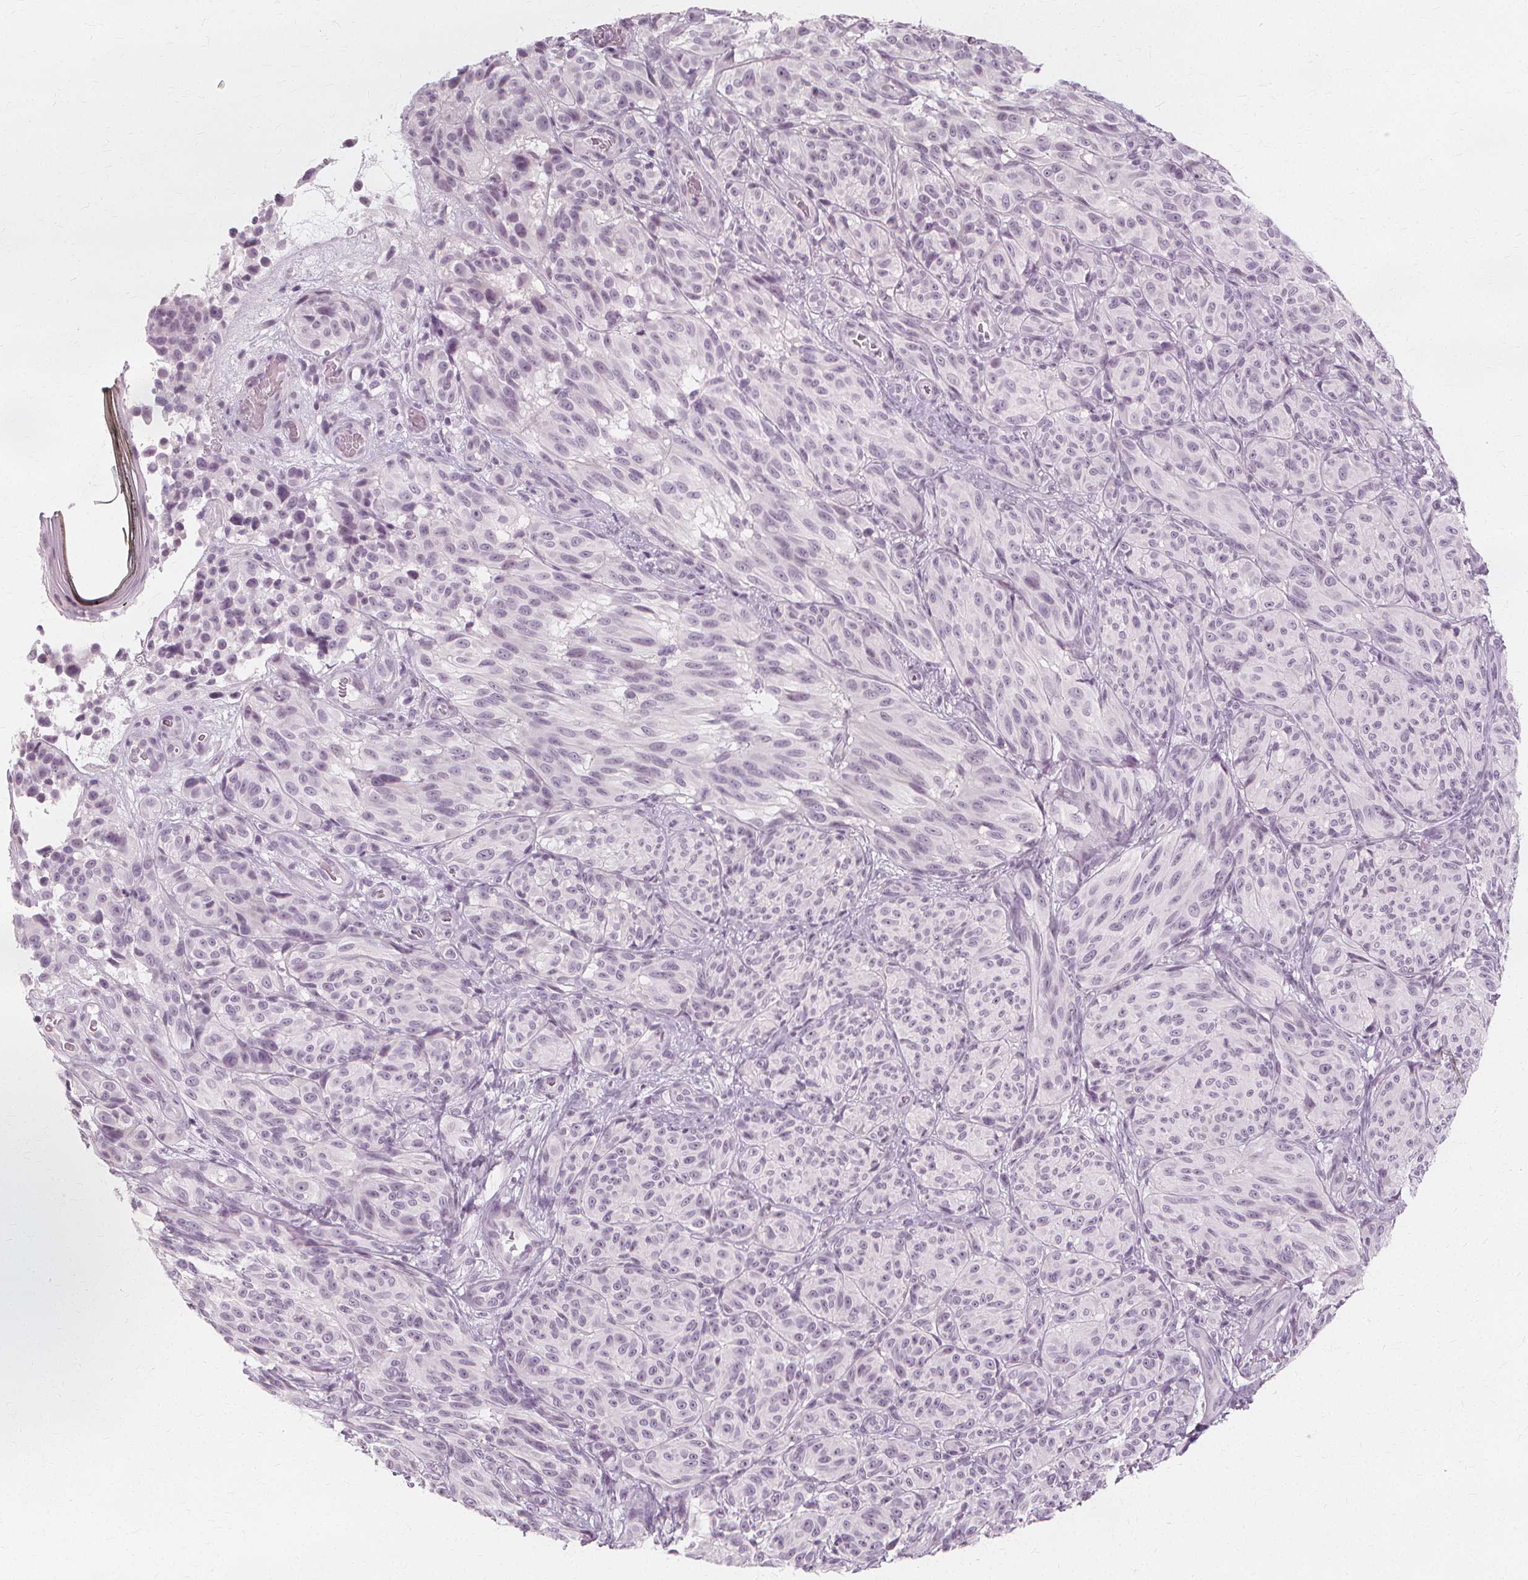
{"staining": {"intensity": "negative", "quantity": "none", "location": "none"}, "tissue": "melanoma", "cell_type": "Tumor cells", "image_type": "cancer", "snomed": [{"axis": "morphology", "description": "Malignant melanoma, NOS"}, {"axis": "topography", "description": "Skin"}], "caption": "Melanoma stained for a protein using immunohistochemistry (IHC) demonstrates no staining tumor cells.", "gene": "NXPE1", "patient": {"sex": "female", "age": 85}}